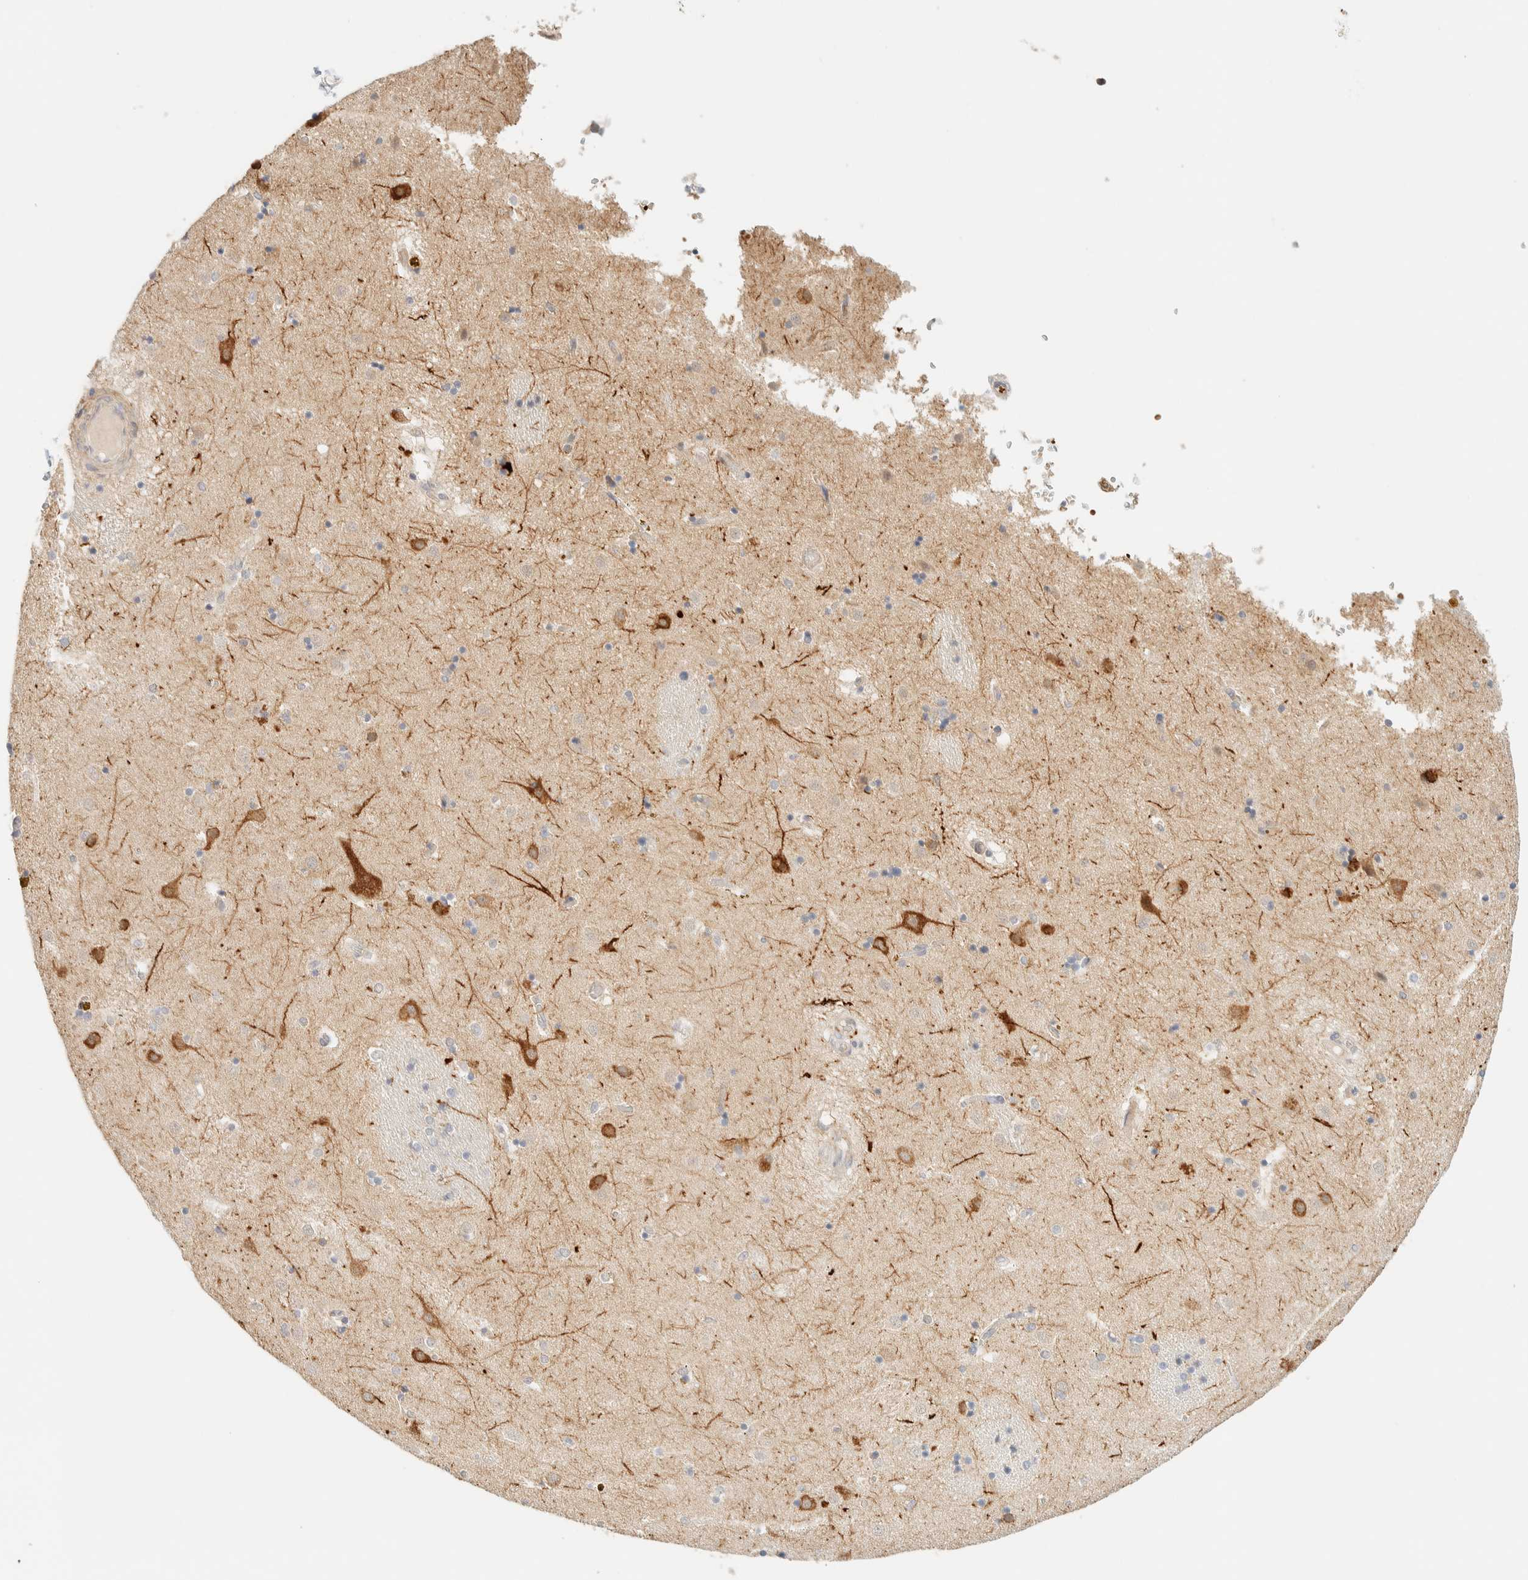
{"staining": {"intensity": "negative", "quantity": "none", "location": "none"}, "tissue": "caudate", "cell_type": "Glial cells", "image_type": "normal", "snomed": [{"axis": "morphology", "description": "Normal tissue, NOS"}, {"axis": "topography", "description": "Lateral ventricle wall"}], "caption": "This is an immunohistochemistry histopathology image of normal human caudate. There is no expression in glial cells.", "gene": "TNK1", "patient": {"sex": "male", "age": 70}}